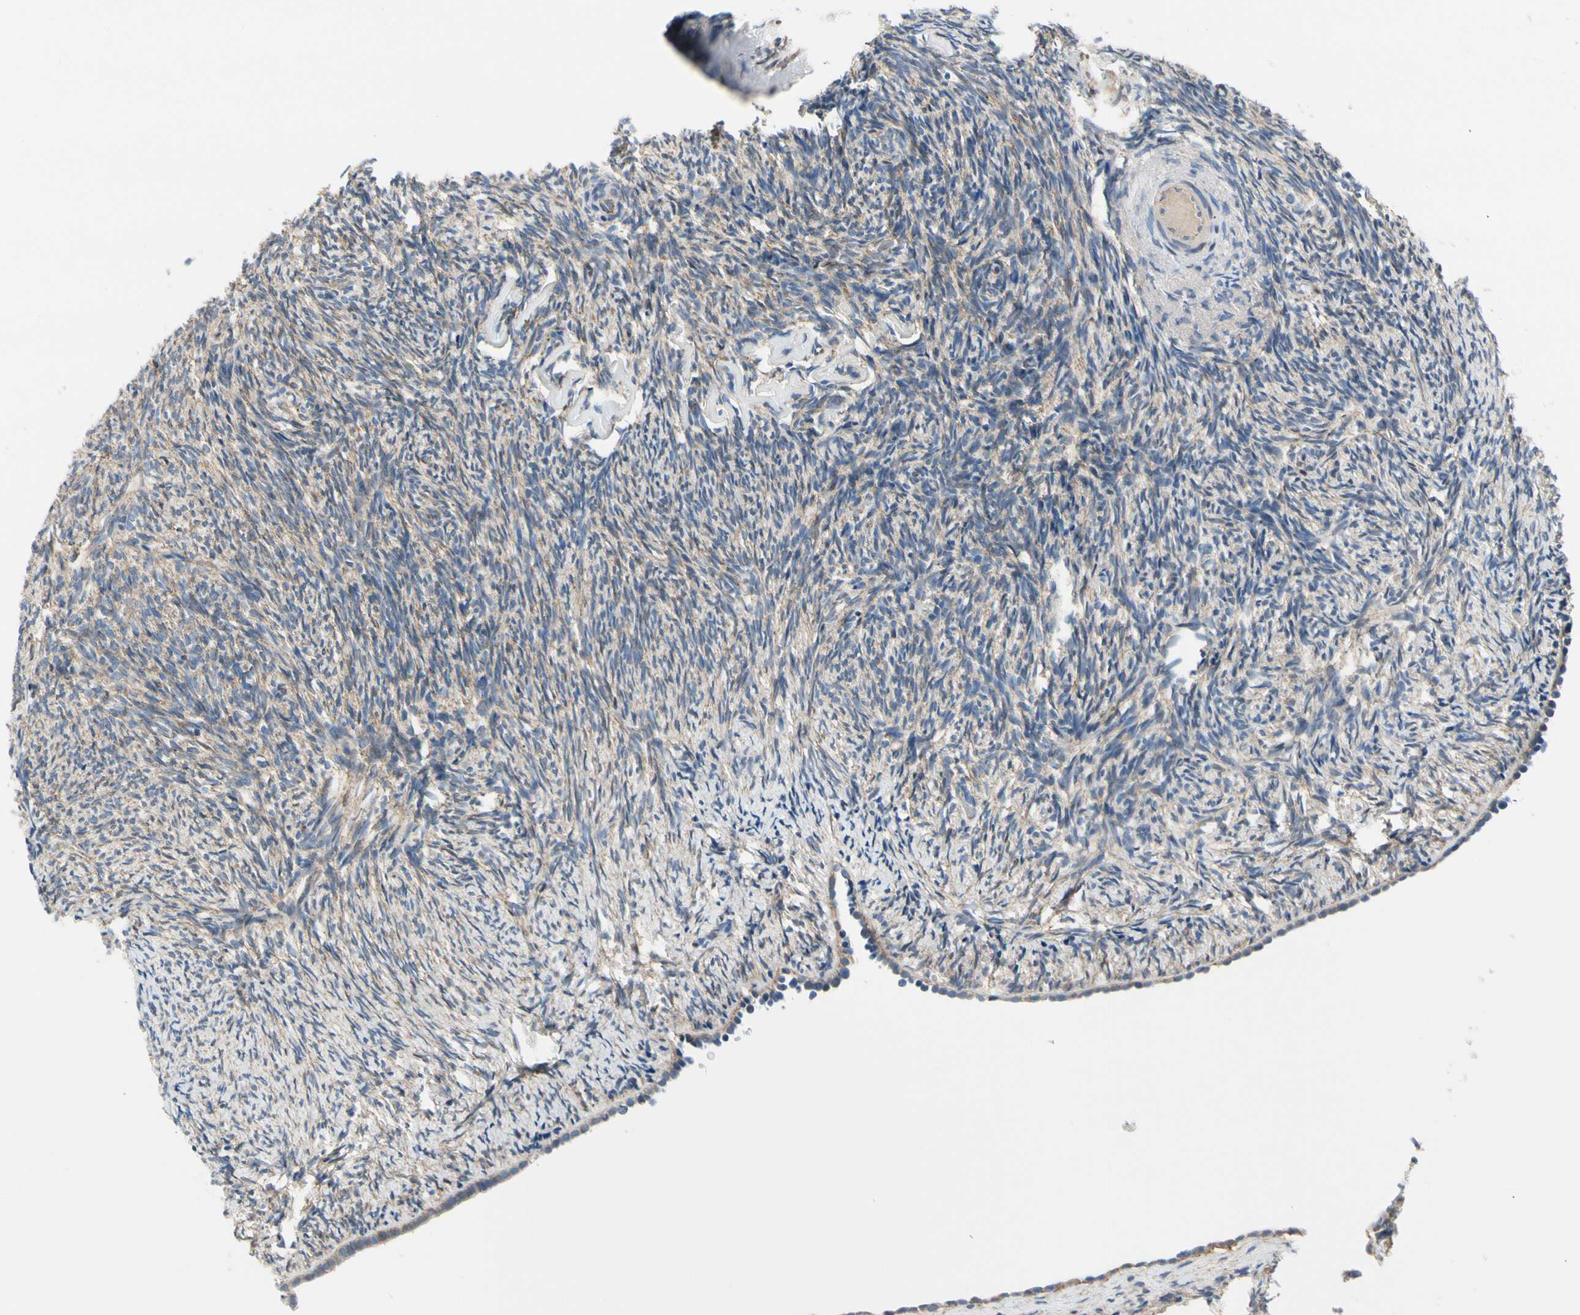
{"staining": {"intensity": "weak", "quantity": "25%-75%", "location": "cytoplasmic/membranous"}, "tissue": "ovary", "cell_type": "Ovarian stroma cells", "image_type": "normal", "snomed": [{"axis": "morphology", "description": "Normal tissue, NOS"}, {"axis": "topography", "description": "Ovary"}], "caption": "Ovary stained with immunohistochemistry displays weak cytoplasmic/membranous positivity in approximately 25%-75% of ovarian stroma cells.", "gene": "LGR6", "patient": {"sex": "female", "age": 60}}